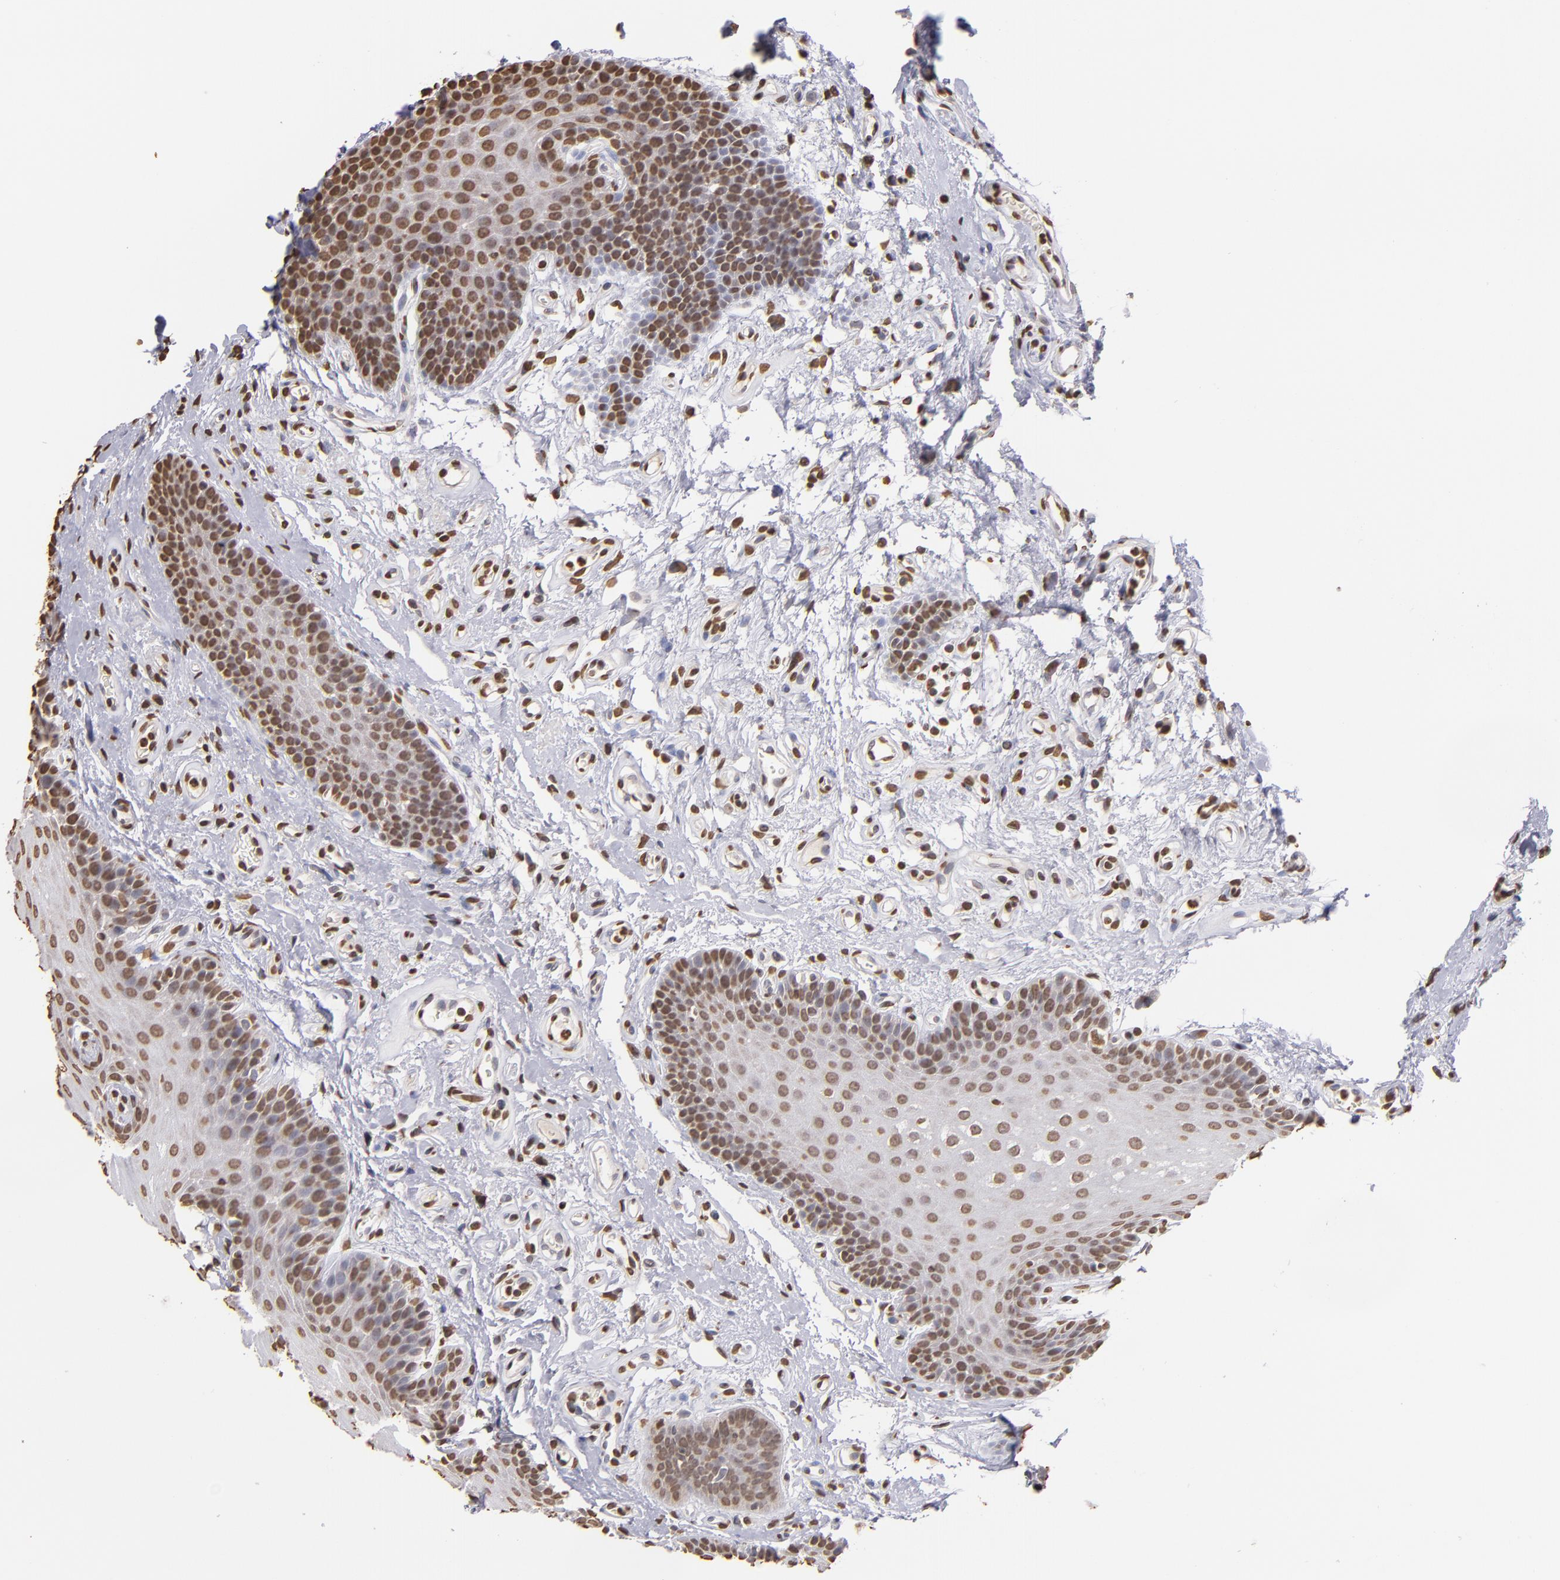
{"staining": {"intensity": "moderate", "quantity": ">75%", "location": "nuclear"}, "tissue": "oral mucosa", "cell_type": "Squamous epithelial cells", "image_type": "normal", "snomed": [{"axis": "morphology", "description": "Normal tissue, NOS"}, {"axis": "topography", "description": "Oral tissue"}], "caption": "IHC of benign oral mucosa reveals medium levels of moderate nuclear staining in about >75% of squamous epithelial cells. (DAB IHC, brown staining for protein, blue staining for nuclei).", "gene": "LBX1", "patient": {"sex": "male", "age": 62}}